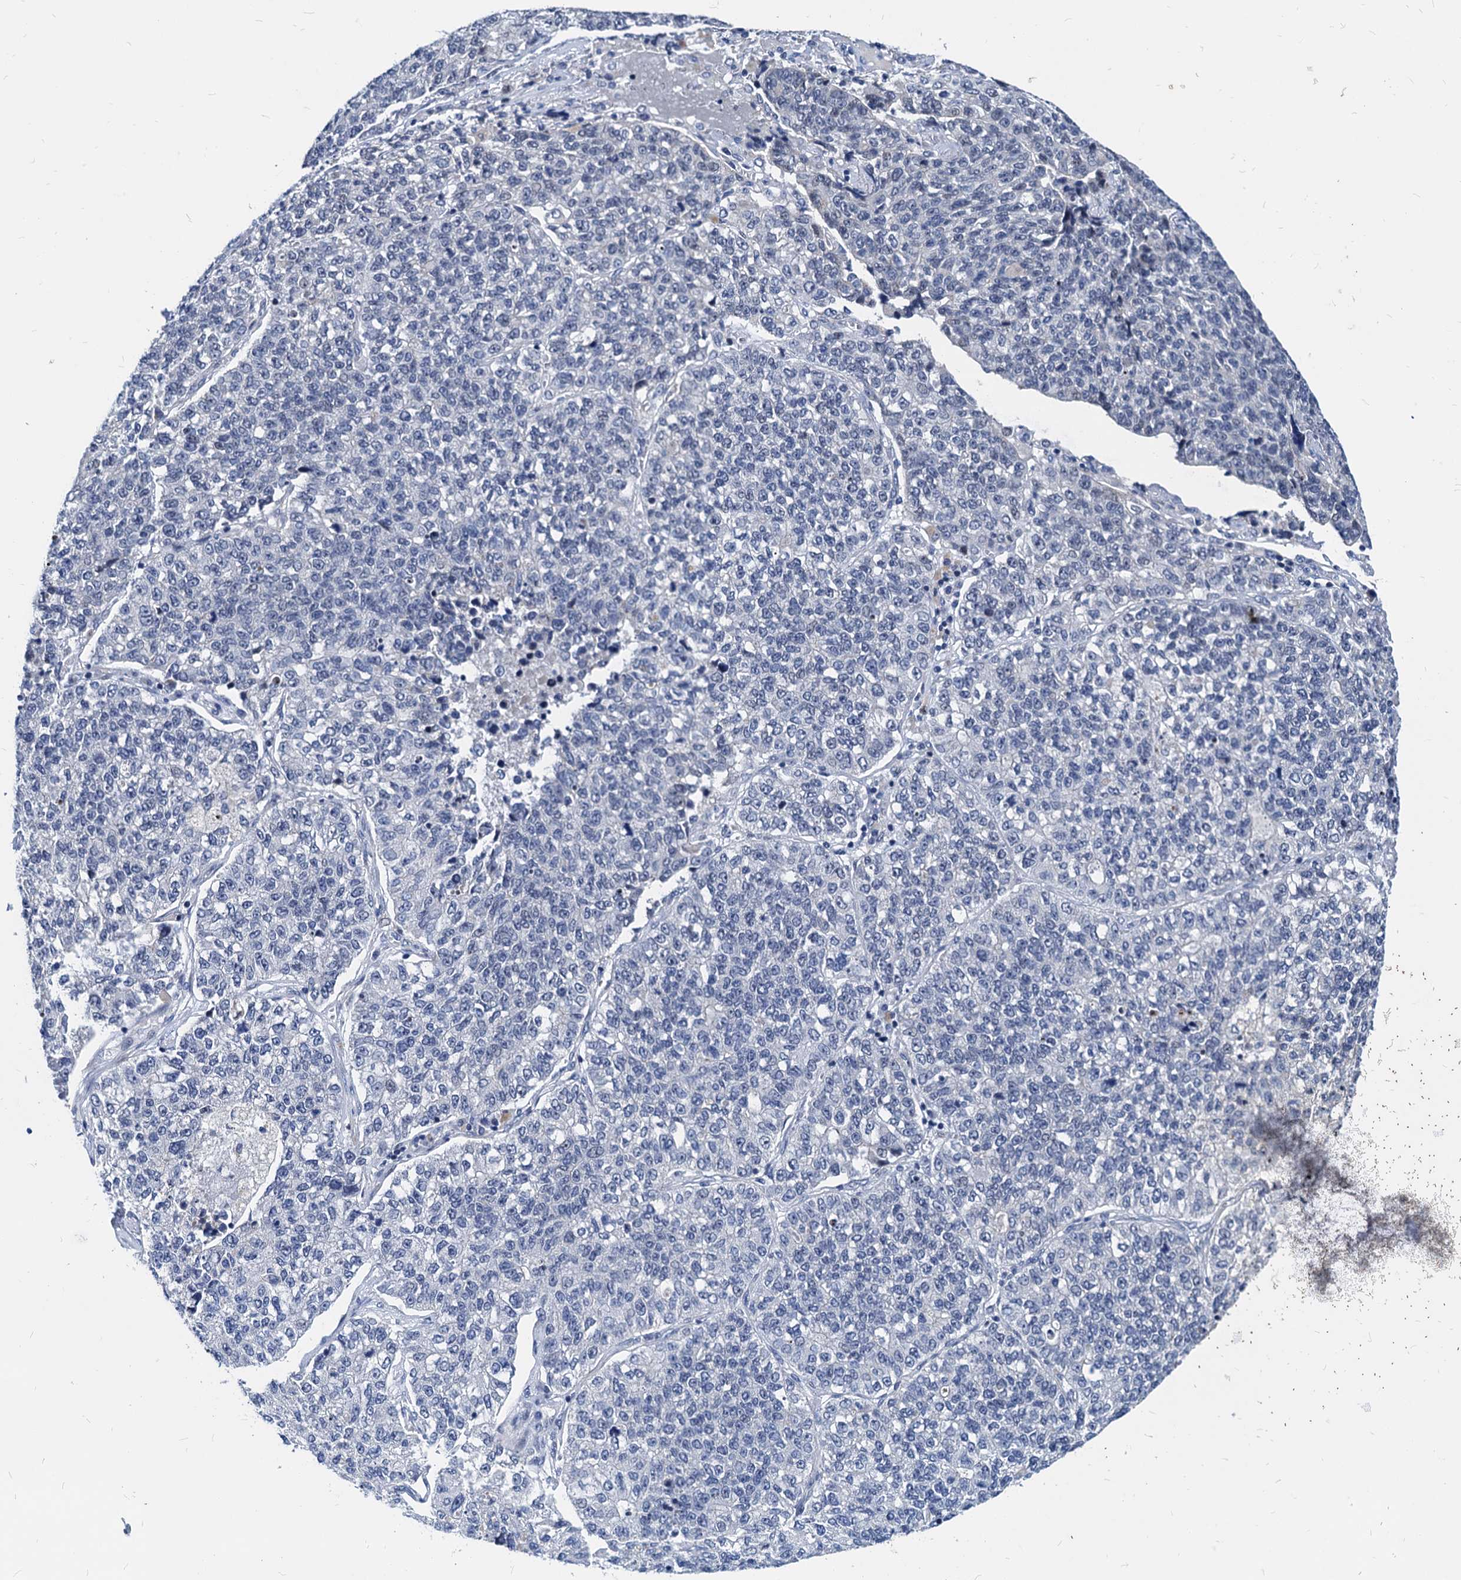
{"staining": {"intensity": "negative", "quantity": "none", "location": "none"}, "tissue": "lung cancer", "cell_type": "Tumor cells", "image_type": "cancer", "snomed": [{"axis": "morphology", "description": "Adenocarcinoma, NOS"}, {"axis": "topography", "description": "Lung"}], "caption": "A photomicrograph of human adenocarcinoma (lung) is negative for staining in tumor cells.", "gene": "HSF2", "patient": {"sex": "male", "age": 49}}